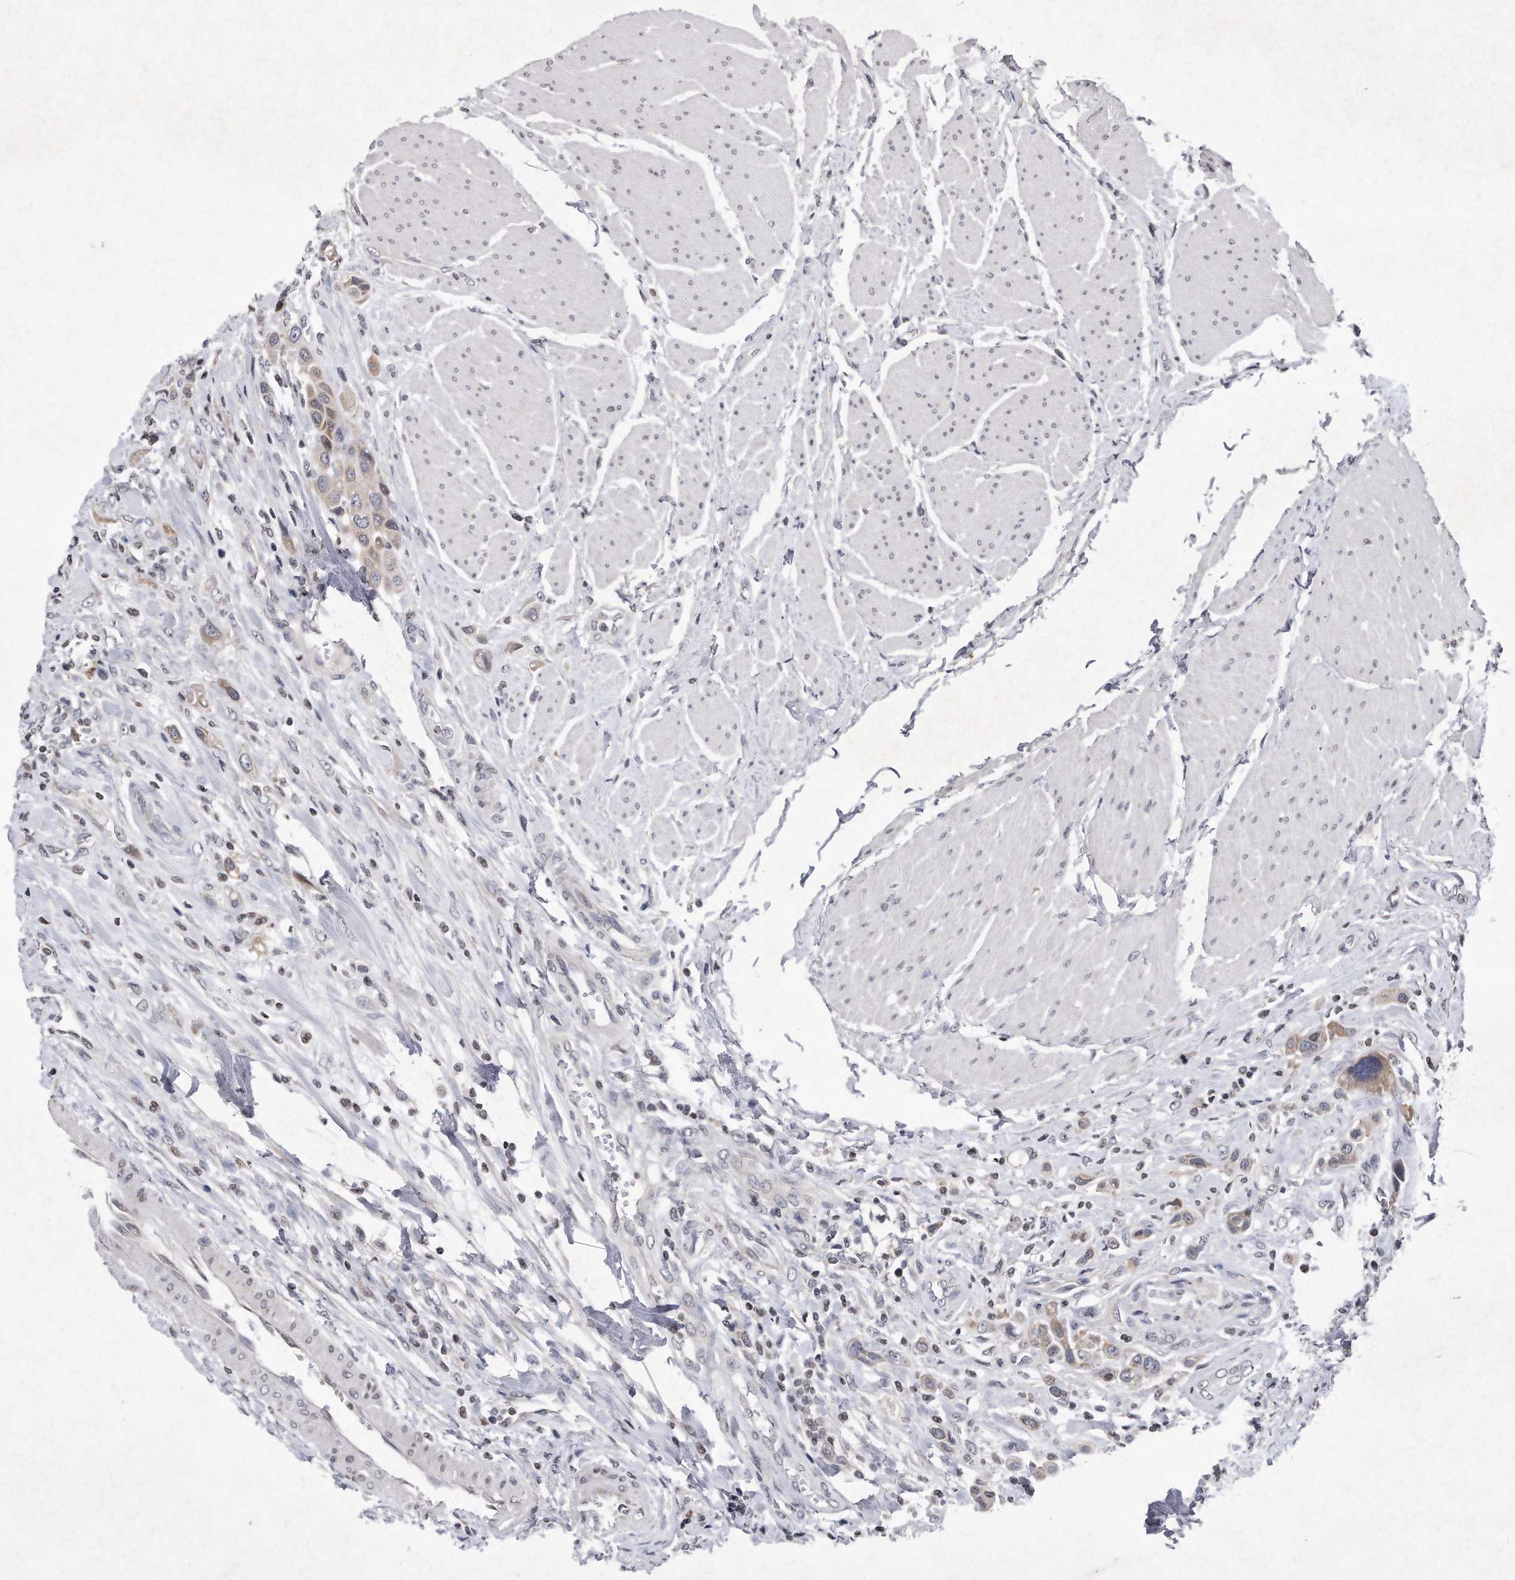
{"staining": {"intensity": "weak", "quantity": "25%-75%", "location": "cytoplasmic/membranous"}, "tissue": "urothelial cancer", "cell_type": "Tumor cells", "image_type": "cancer", "snomed": [{"axis": "morphology", "description": "Urothelial carcinoma, High grade"}, {"axis": "topography", "description": "Urinary bladder"}], "caption": "Urothelial cancer stained with immunohistochemistry (IHC) demonstrates weak cytoplasmic/membranous staining in about 25%-75% of tumor cells. The protein is stained brown, and the nuclei are stained in blue (DAB IHC with brightfield microscopy, high magnification).", "gene": "DAB1", "patient": {"sex": "male", "age": 50}}